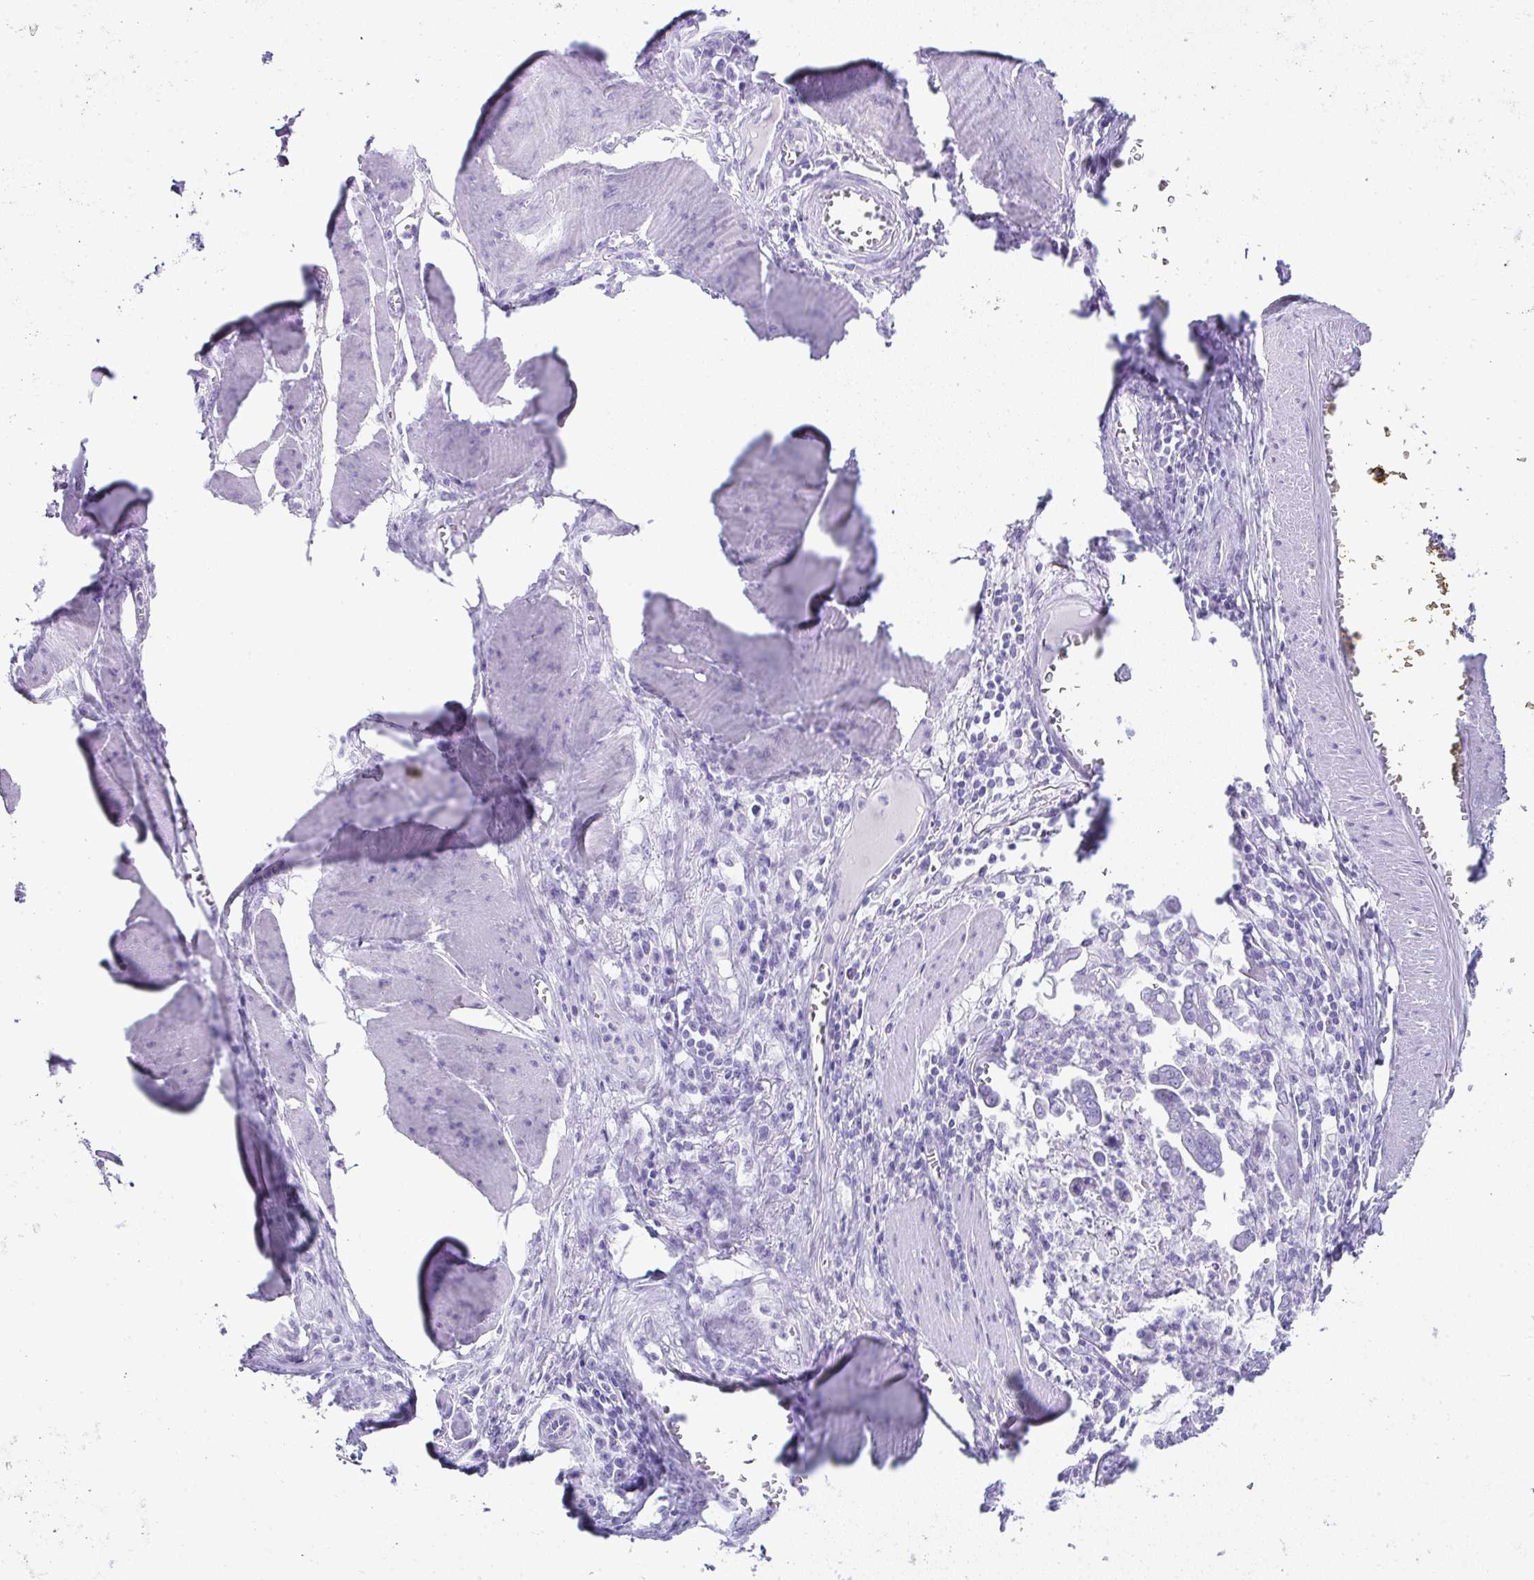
{"staining": {"intensity": "negative", "quantity": "none", "location": "none"}, "tissue": "stomach cancer", "cell_type": "Tumor cells", "image_type": "cancer", "snomed": [{"axis": "morphology", "description": "Adenocarcinoma, NOS"}, {"axis": "topography", "description": "Stomach, upper"}], "caption": "An immunohistochemistry (IHC) micrograph of stomach cancer (adenocarcinoma) is shown. There is no staining in tumor cells of stomach cancer (adenocarcinoma). (DAB (3,3'-diaminobenzidine) immunohistochemistry, high magnification).", "gene": "RNF183", "patient": {"sex": "male", "age": 80}}